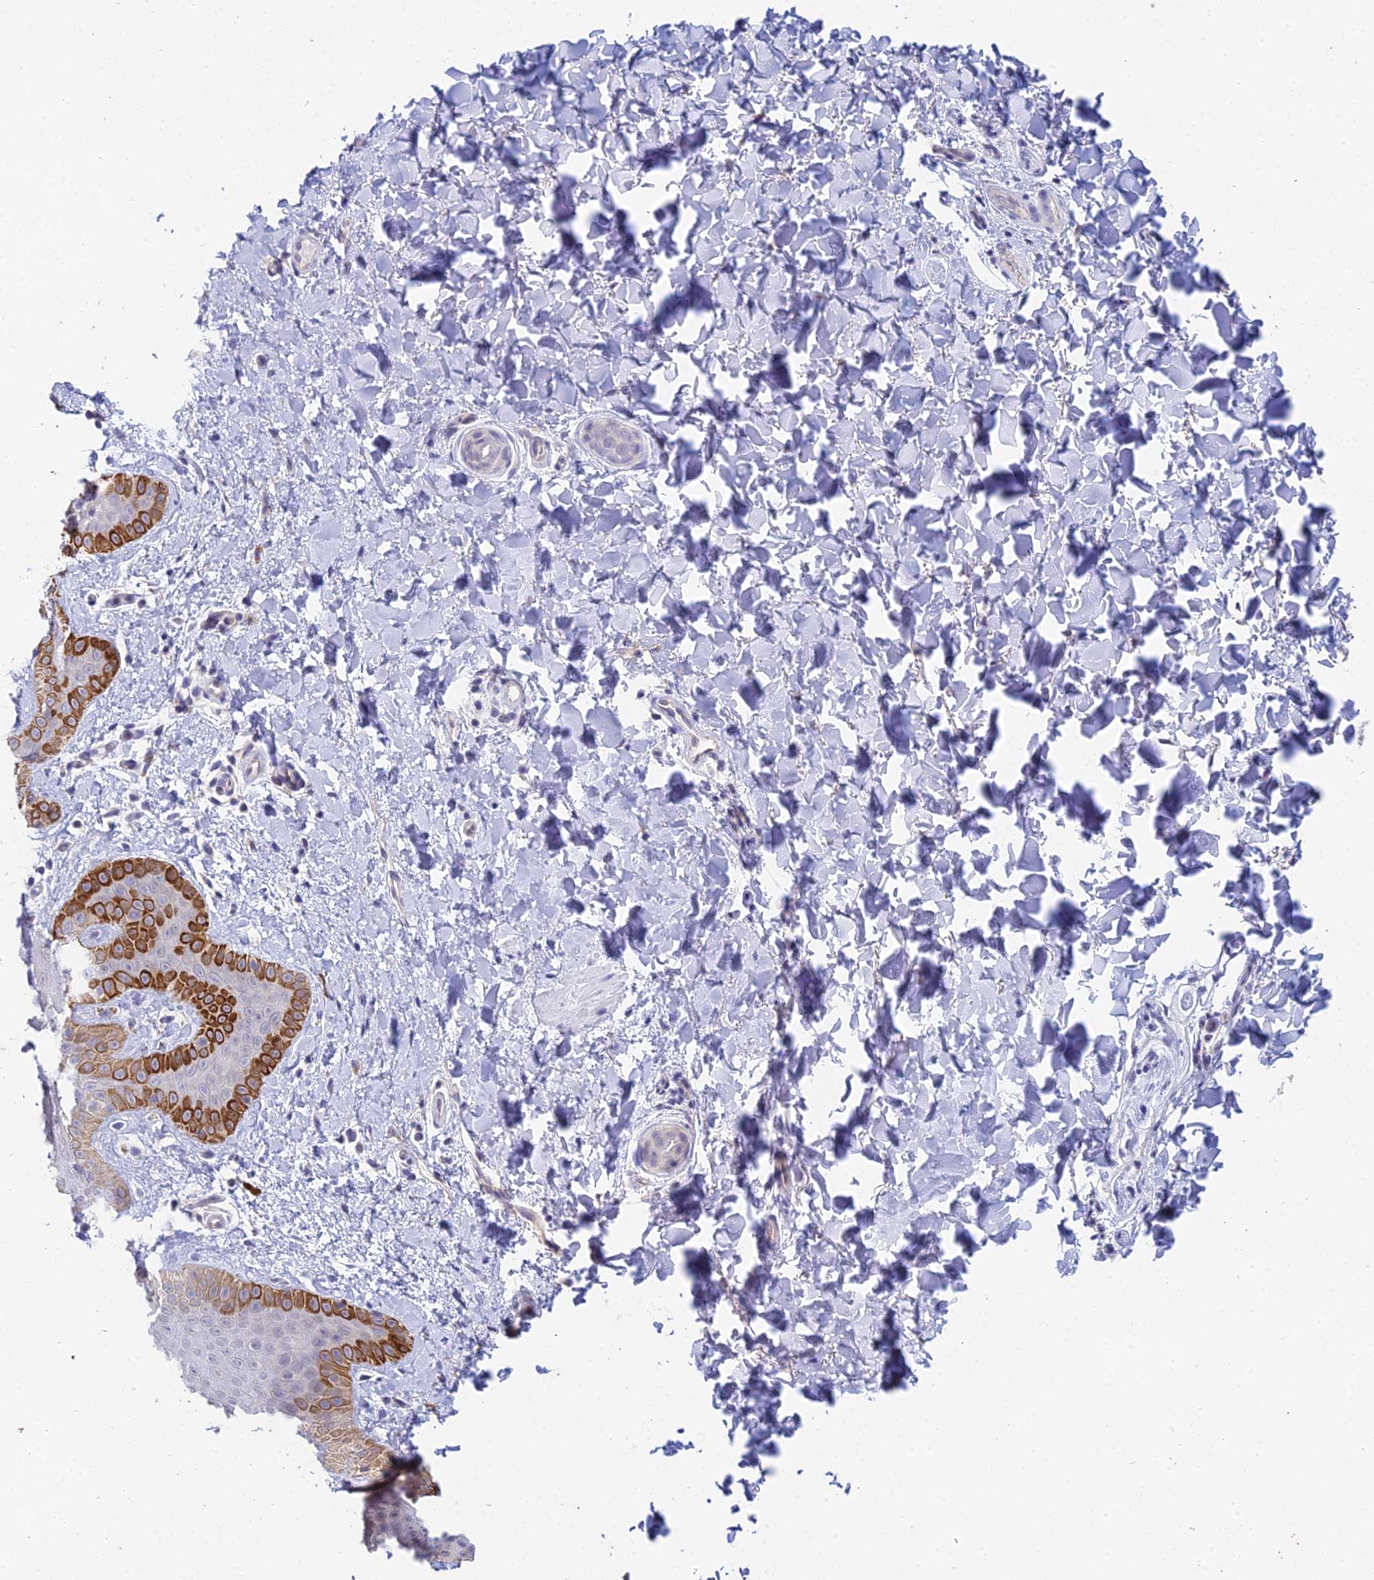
{"staining": {"intensity": "strong", "quantity": "<25%", "location": "cytoplasmic/membranous"}, "tissue": "skin", "cell_type": "Epidermal cells", "image_type": "normal", "snomed": [{"axis": "morphology", "description": "Normal tissue, NOS"}, {"axis": "morphology", "description": "Neoplasm, malignant, NOS"}, {"axis": "topography", "description": "Anal"}], "caption": "This image exhibits immunohistochemistry (IHC) staining of benign human skin, with medium strong cytoplasmic/membranous expression in approximately <25% of epidermal cells.", "gene": "EEF2KMT", "patient": {"sex": "male", "age": 47}}